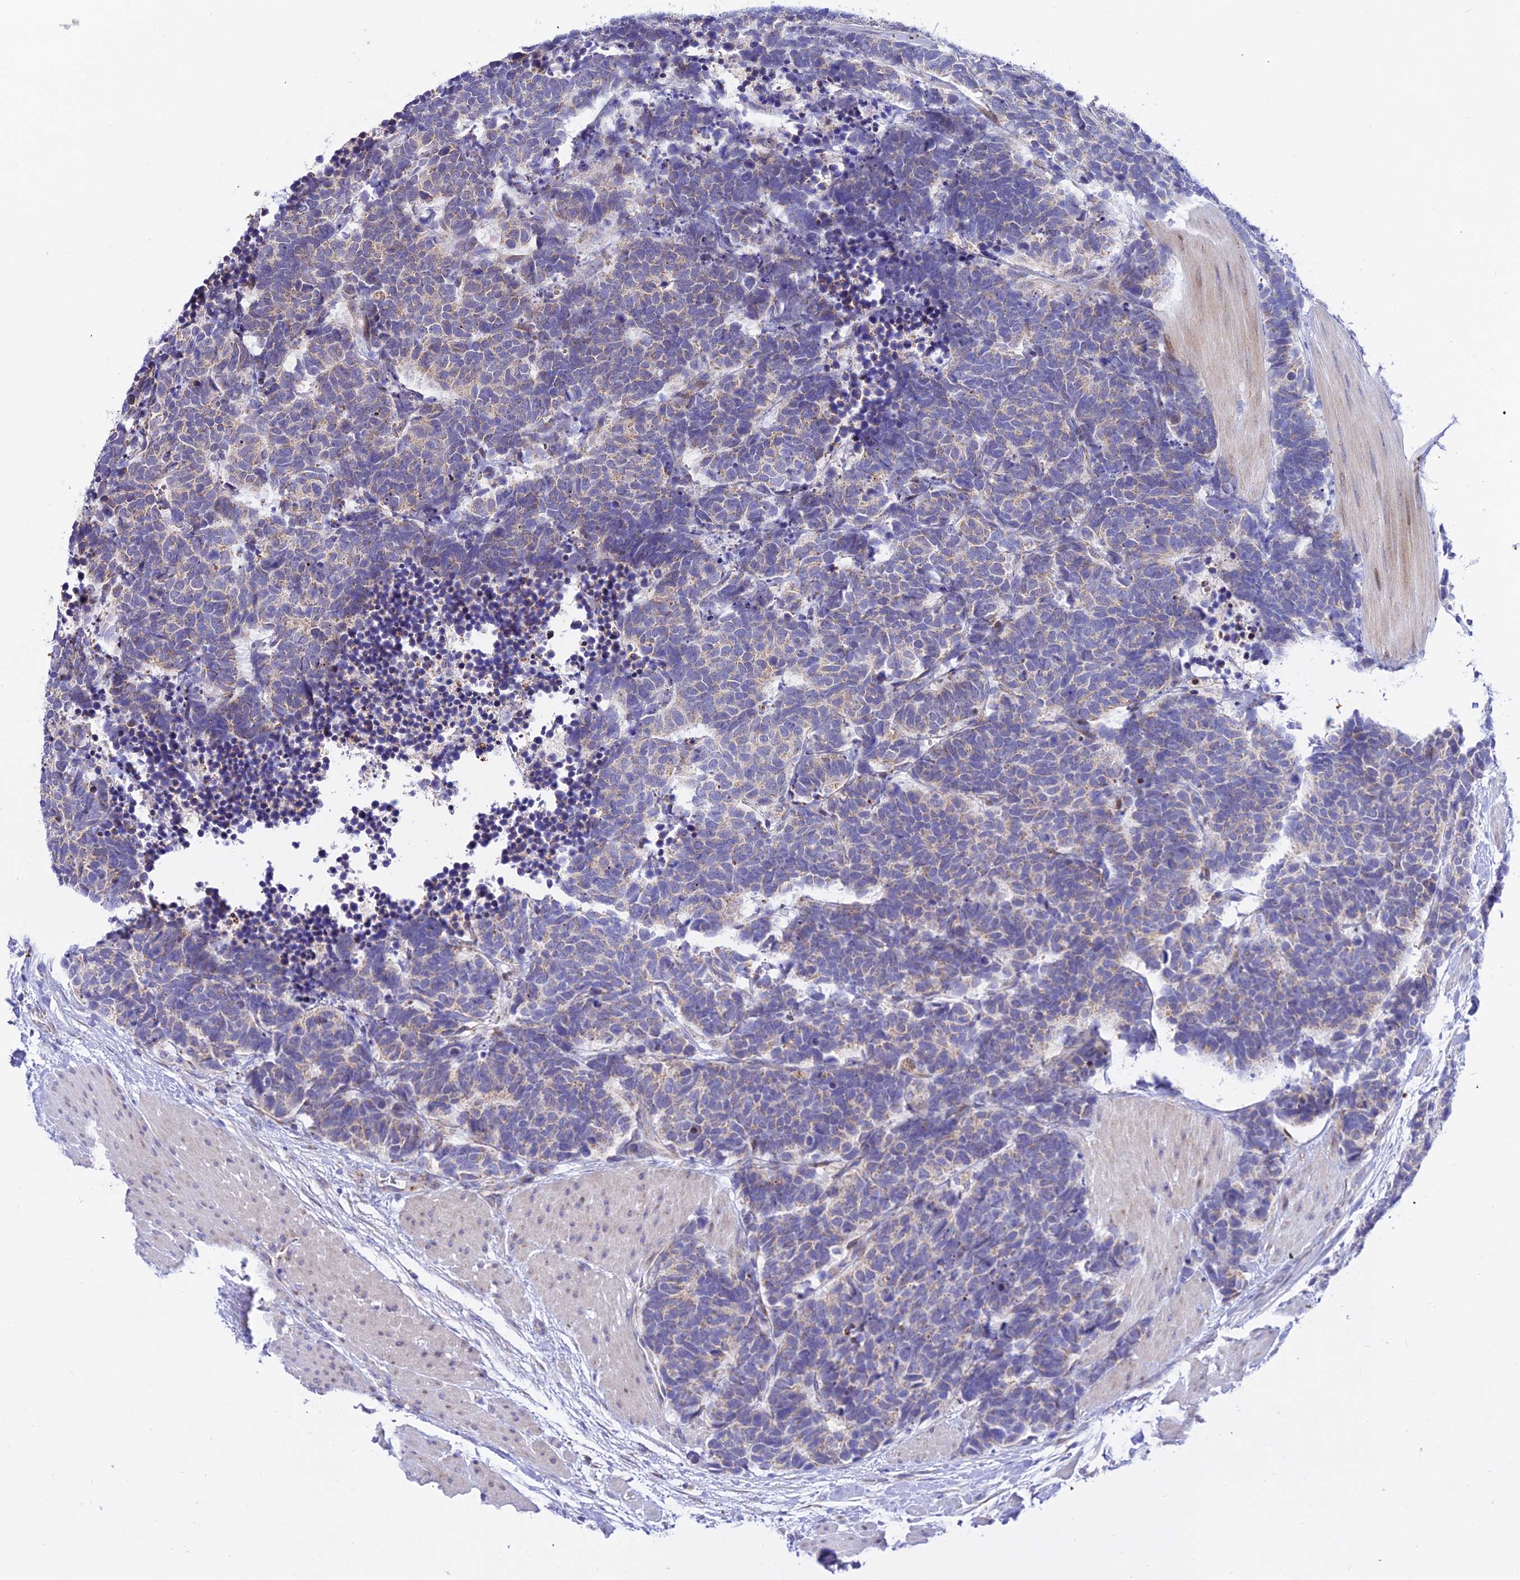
{"staining": {"intensity": "weak", "quantity": "25%-75%", "location": "cytoplasmic/membranous"}, "tissue": "carcinoid", "cell_type": "Tumor cells", "image_type": "cancer", "snomed": [{"axis": "morphology", "description": "Carcinoma, NOS"}, {"axis": "morphology", "description": "Carcinoid, malignant, NOS"}, {"axis": "topography", "description": "Urinary bladder"}], "caption": "Immunohistochemical staining of carcinoid (malignant) reveals weak cytoplasmic/membranous protein expression in about 25%-75% of tumor cells.", "gene": "ATP5PB", "patient": {"sex": "male", "age": 57}}